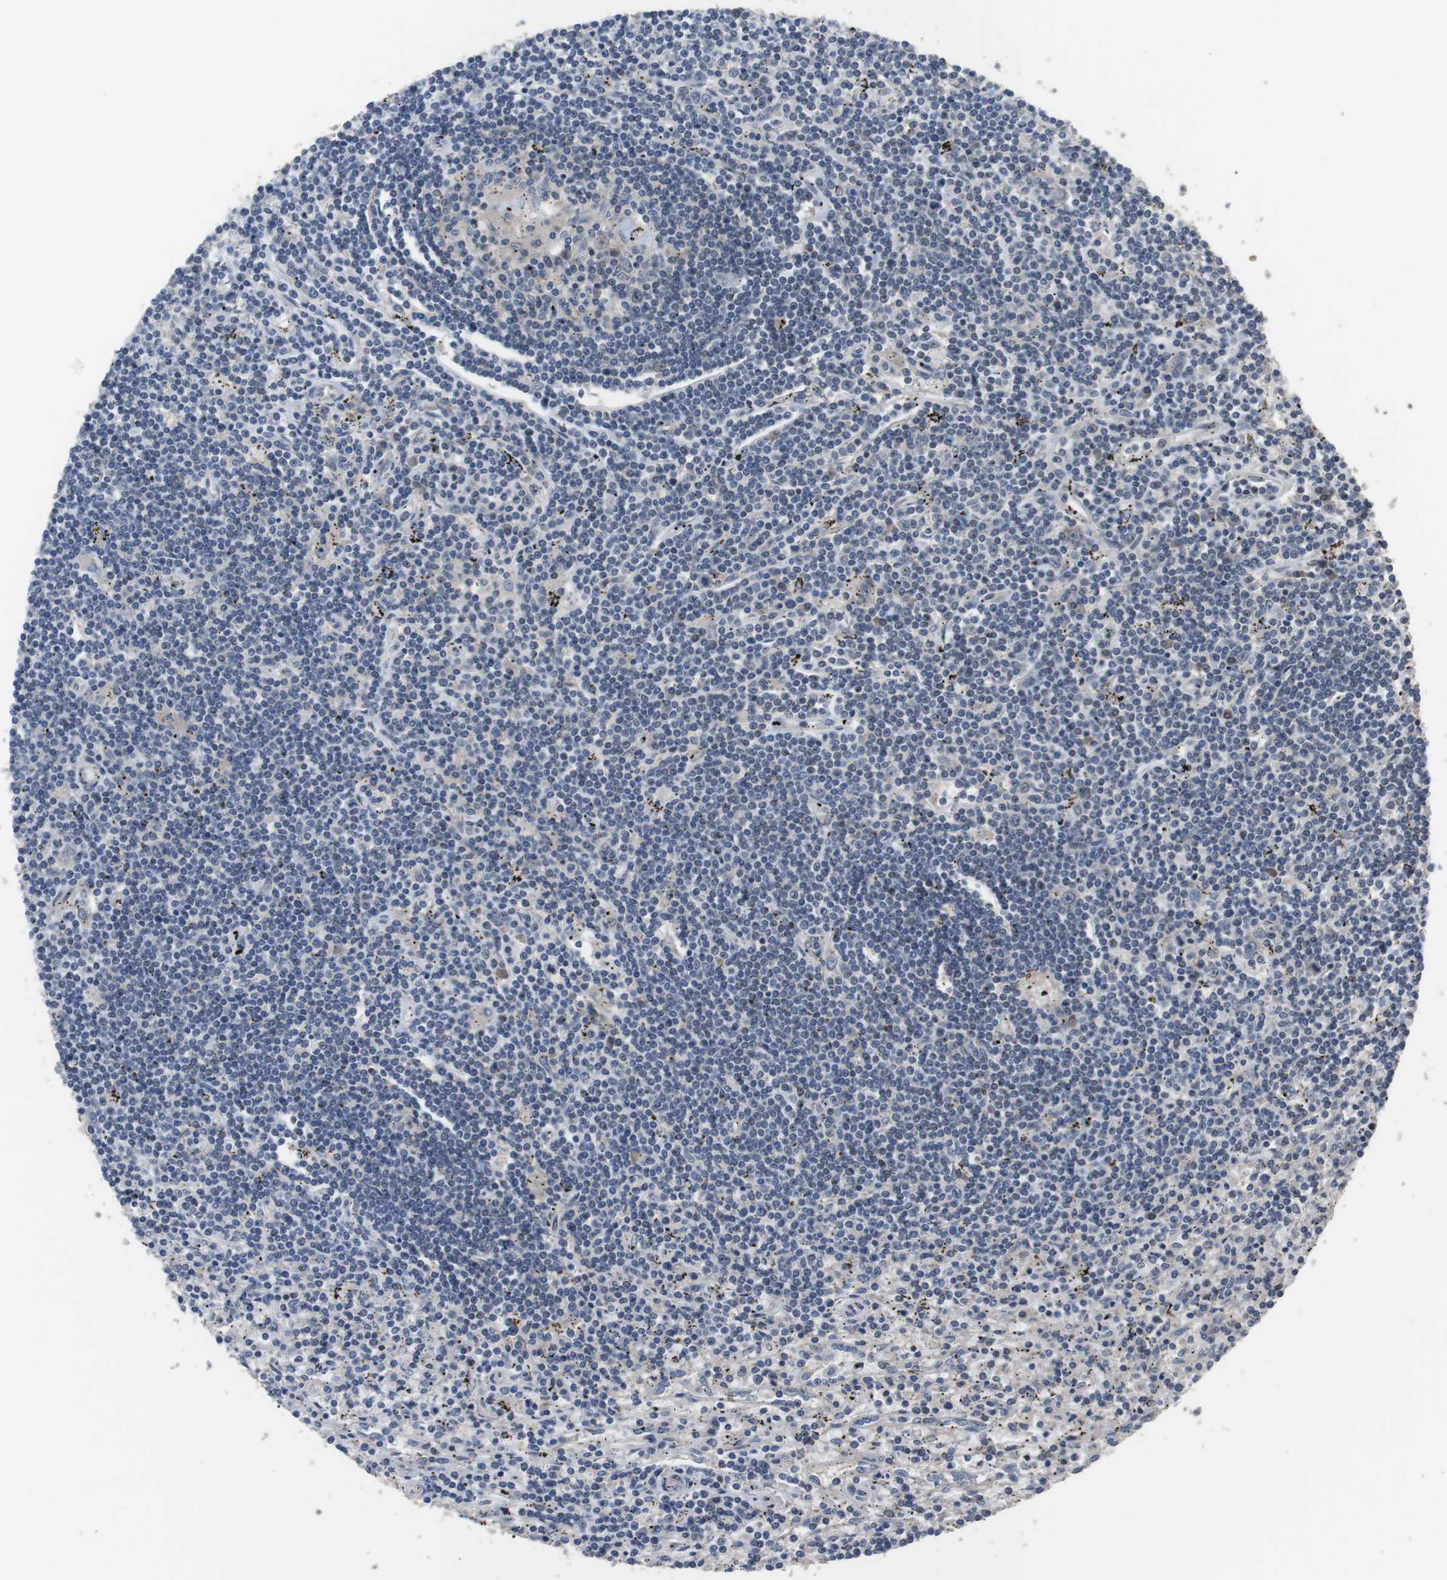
{"staining": {"intensity": "negative", "quantity": "none", "location": "none"}, "tissue": "lymphoma", "cell_type": "Tumor cells", "image_type": "cancer", "snomed": [{"axis": "morphology", "description": "Malignant lymphoma, non-Hodgkin's type, Low grade"}, {"axis": "topography", "description": "Spleen"}], "caption": "A micrograph of human lymphoma is negative for staining in tumor cells.", "gene": "ADGRL3", "patient": {"sex": "male", "age": 76}}